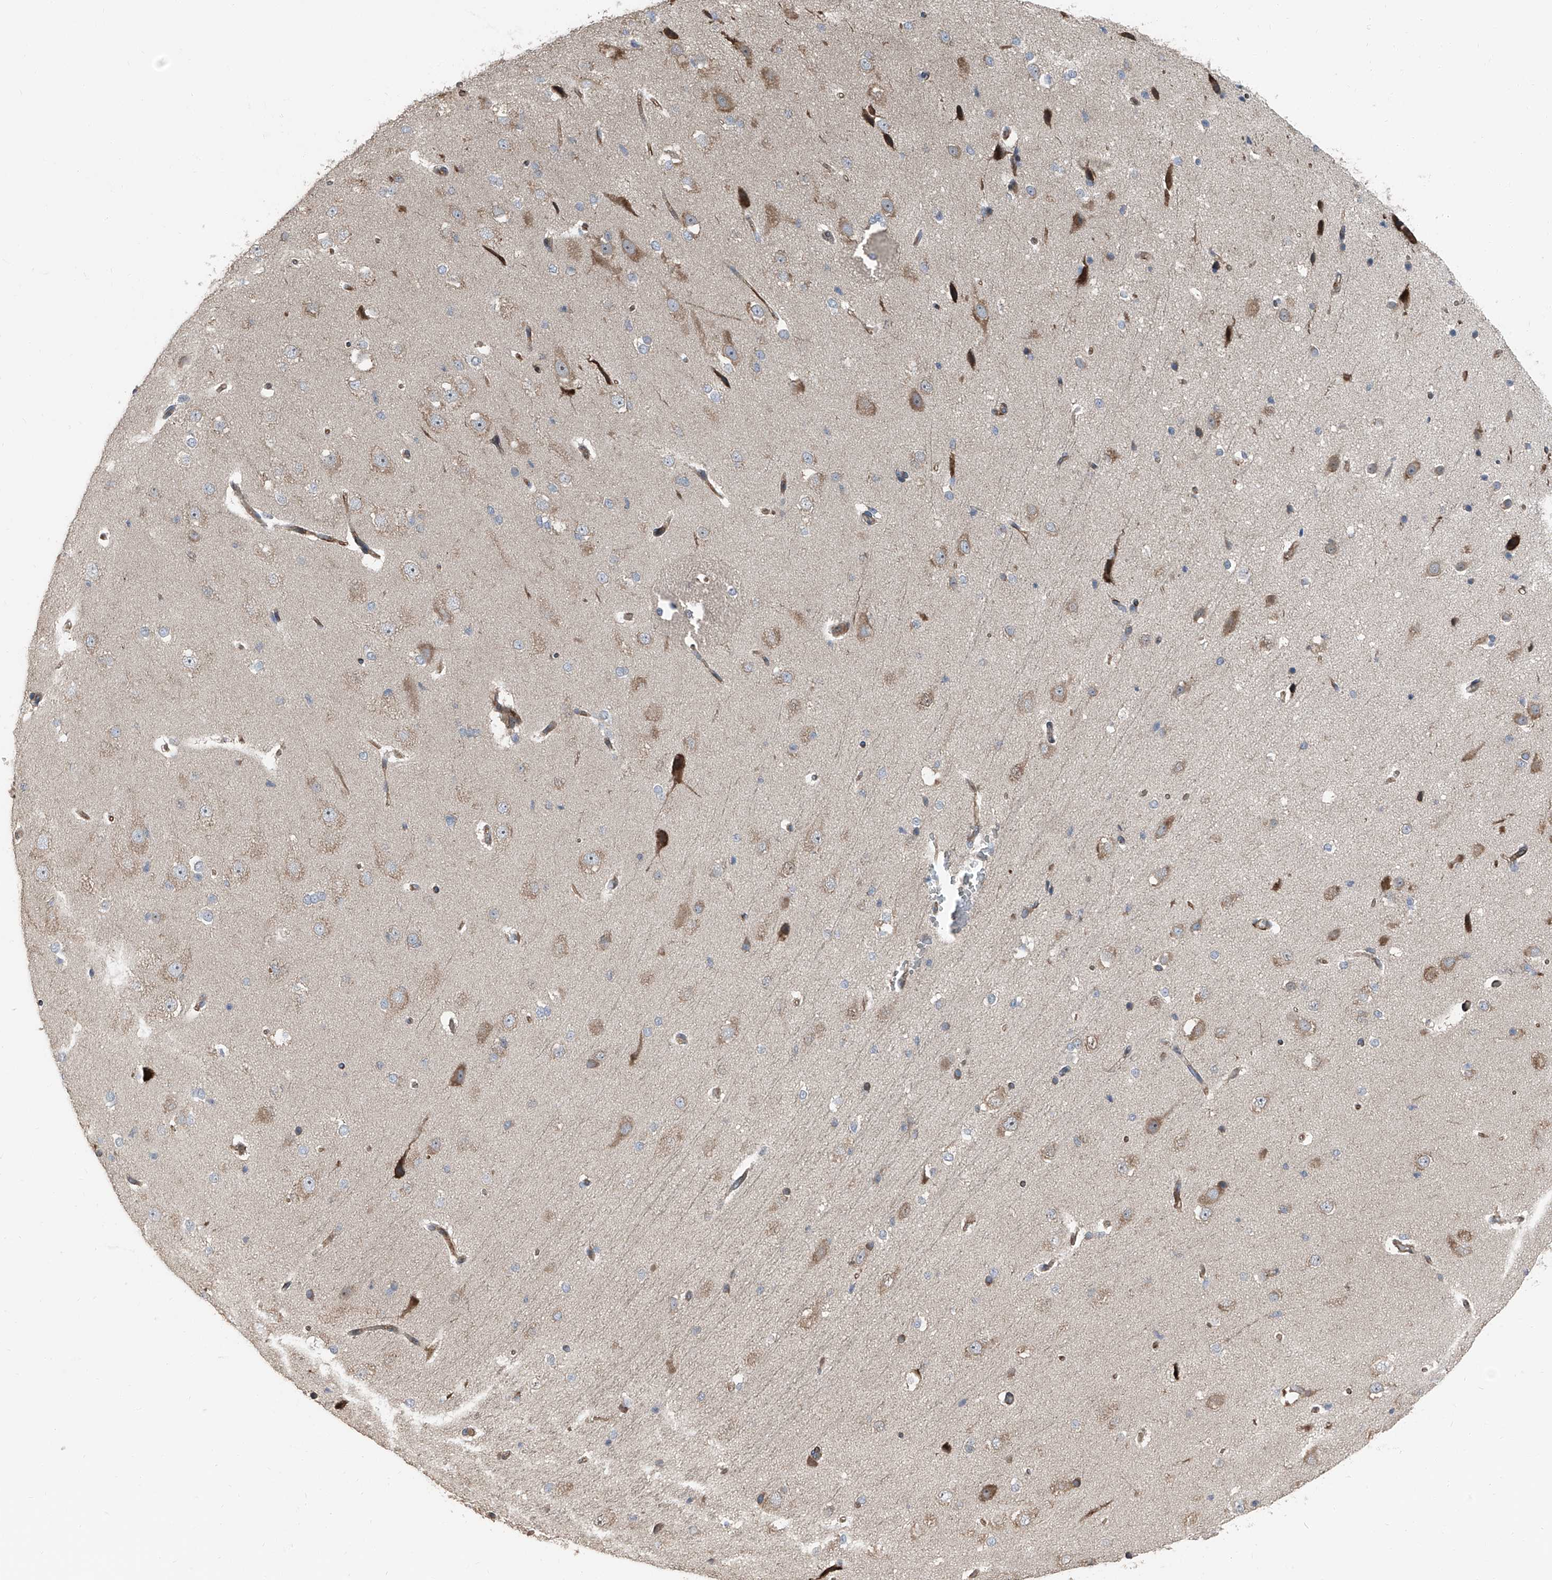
{"staining": {"intensity": "moderate", "quantity": ">75%", "location": "cytoplasmic/membranous"}, "tissue": "cerebral cortex", "cell_type": "Endothelial cells", "image_type": "normal", "snomed": [{"axis": "morphology", "description": "Normal tissue, NOS"}, {"axis": "morphology", "description": "Developmental malformation"}, {"axis": "topography", "description": "Cerebral cortex"}], "caption": "Brown immunohistochemical staining in normal human cerebral cortex demonstrates moderate cytoplasmic/membranous staining in about >75% of endothelial cells. The protein is shown in brown color, while the nuclei are stained blue.", "gene": "FKBP5", "patient": {"sex": "female", "age": 30}}